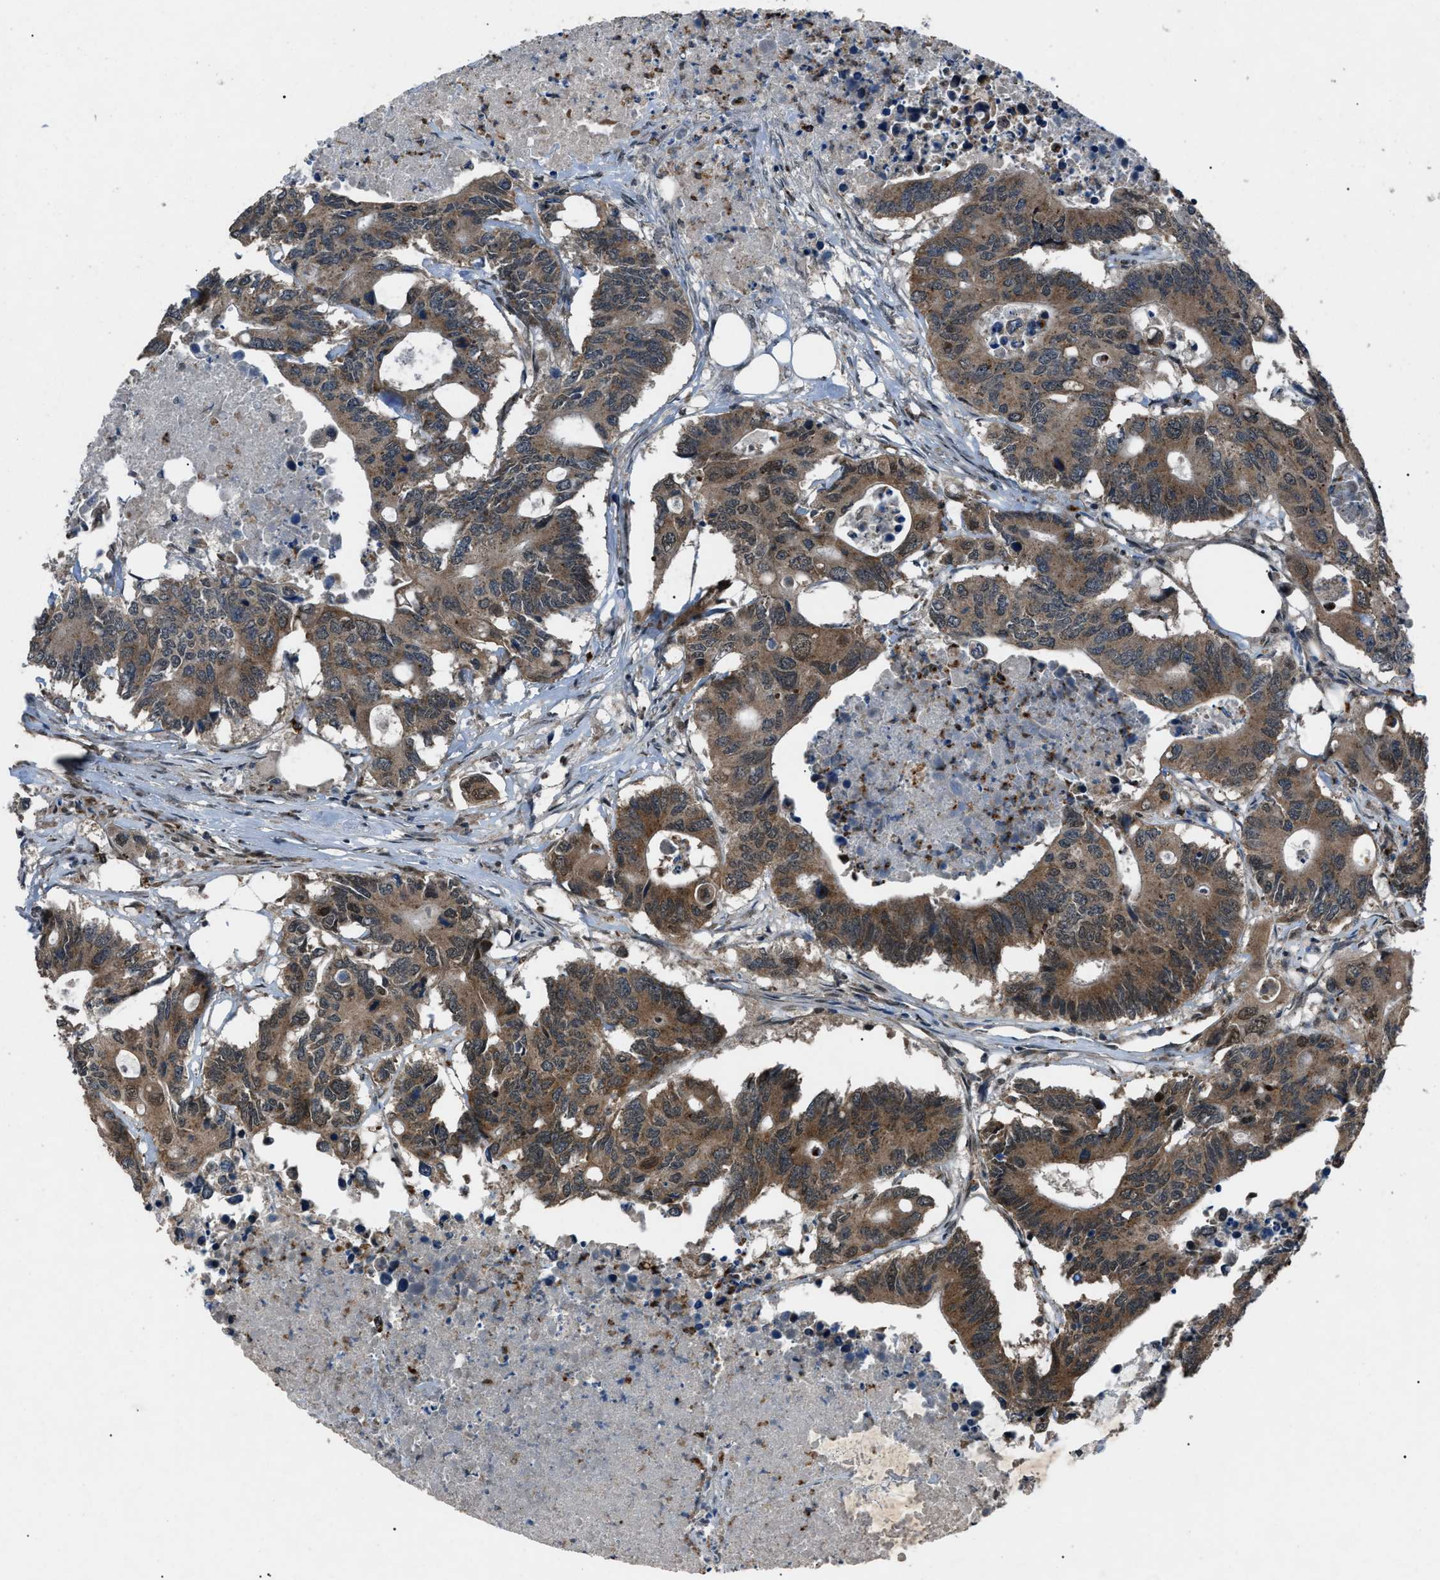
{"staining": {"intensity": "moderate", "quantity": ">75%", "location": "cytoplasmic/membranous"}, "tissue": "colorectal cancer", "cell_type": "Tumor cells", "image_type": "cancer", "snomed": [{"axis": "morphology", "description": "Adenocarcinoma, NOS"}, {"axis": "topography", "description": "Colon"}], "caption": "Immunohistochemistry of human colorectal adenocarcinoma displays medium levels of moderate cytoplasmic/membranous staining in approximately >75% of tumor cells.", "gene": "ZFAND2A", "patient": {"sex": "male", "age": 71}}